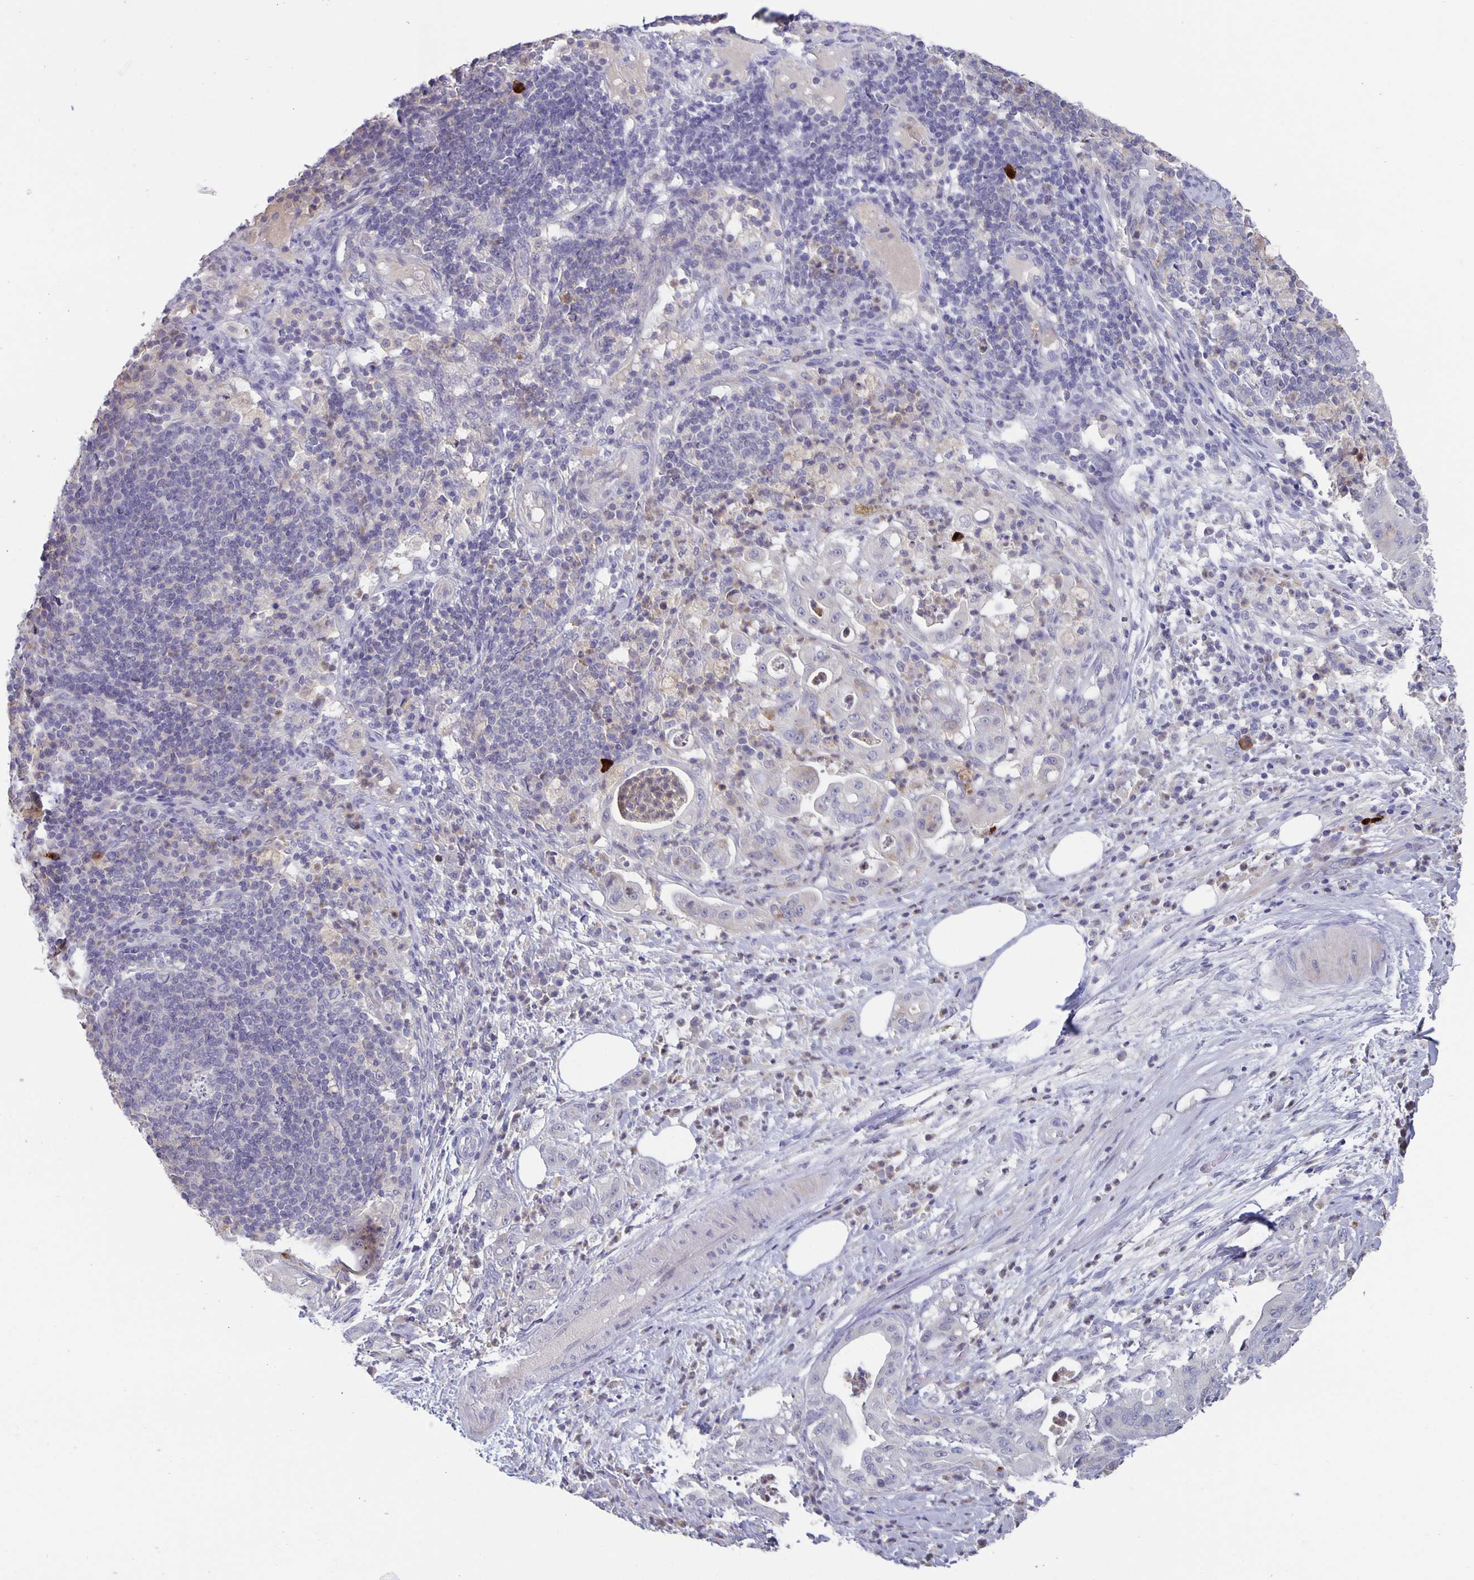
{"staining": {"intensity": "negative", "quantity": "none", "location": "none"}, "tissue": "pancreatic cancer", "cell_type": "Tumor cells", "image_type": "cancer", "snomed": [{"axis": "morphology", "description": "Adenocarcinoma, NOS"}, {"axis": "topography", "description": "Pancreas"}], "caption": "High magnification brightfield microscopy of pancreatic adenocarcinoma stained with DAB (3,3'-diaminobenzidine) (brown) and counterstained with hematoxylin (blue): tumor cells show no significant positivity.", "gene": "GDF15", "patient": {"sex": "male", "age": 71}}